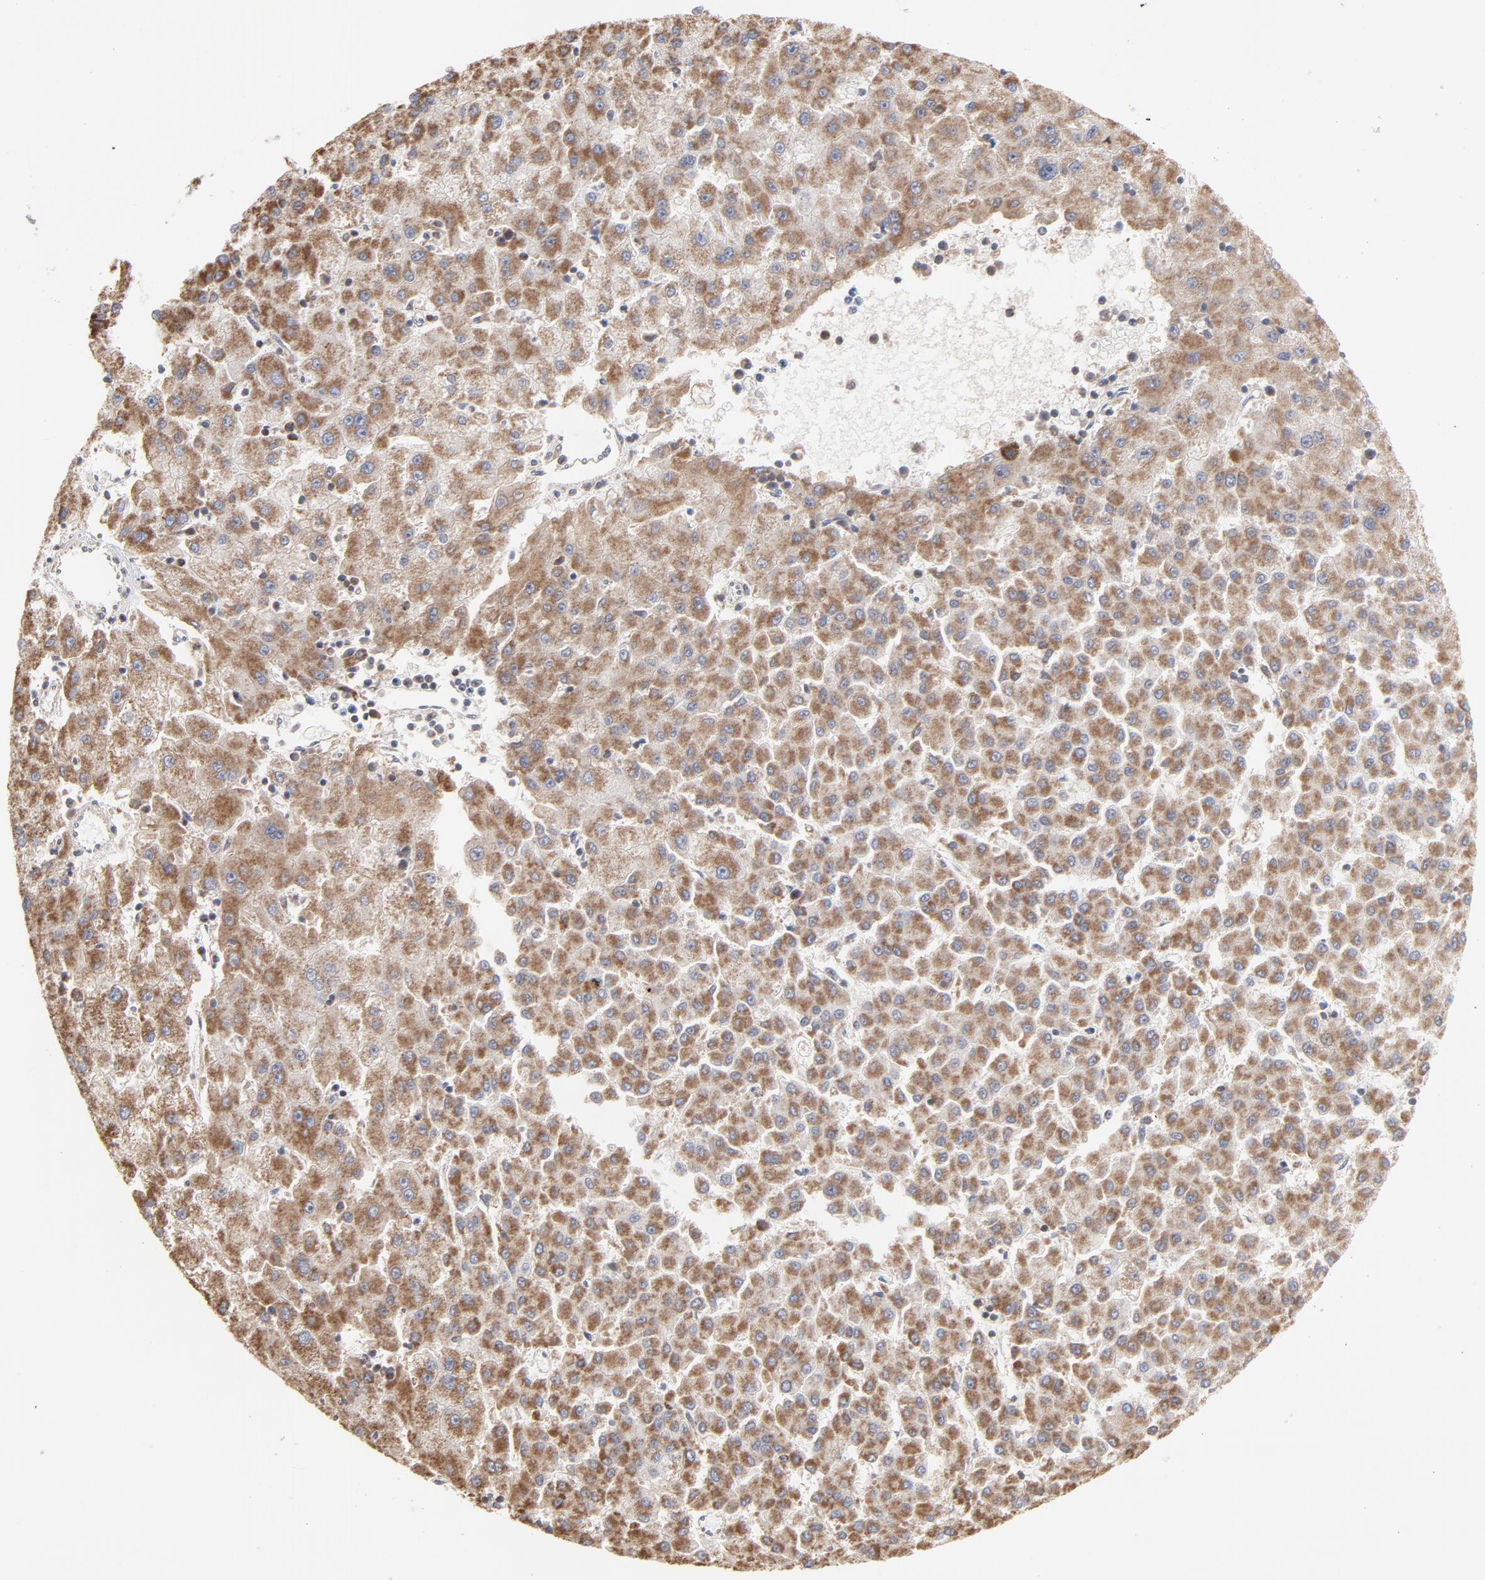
{"staining": {"intensity": "moderate", "quantity": ">75%", "location": "cytoplasmic/membranous"}, "tissue": "liver cancer", "cell_type": "Tumor cells", "image_type": "cancer", "snomed": [{"axis": "morphology", "description": "Carcinoma, Hepatocellular, NOS"}, {"axis": "topography", "description": "Liver"}], "caption": "A brown stain shows moderate cytoplasmic/membranous positivity of a protein in liver cancer tumor cells.", "gene": "PPFIBP2", "patient": {"sex": "male", "age": 72}}